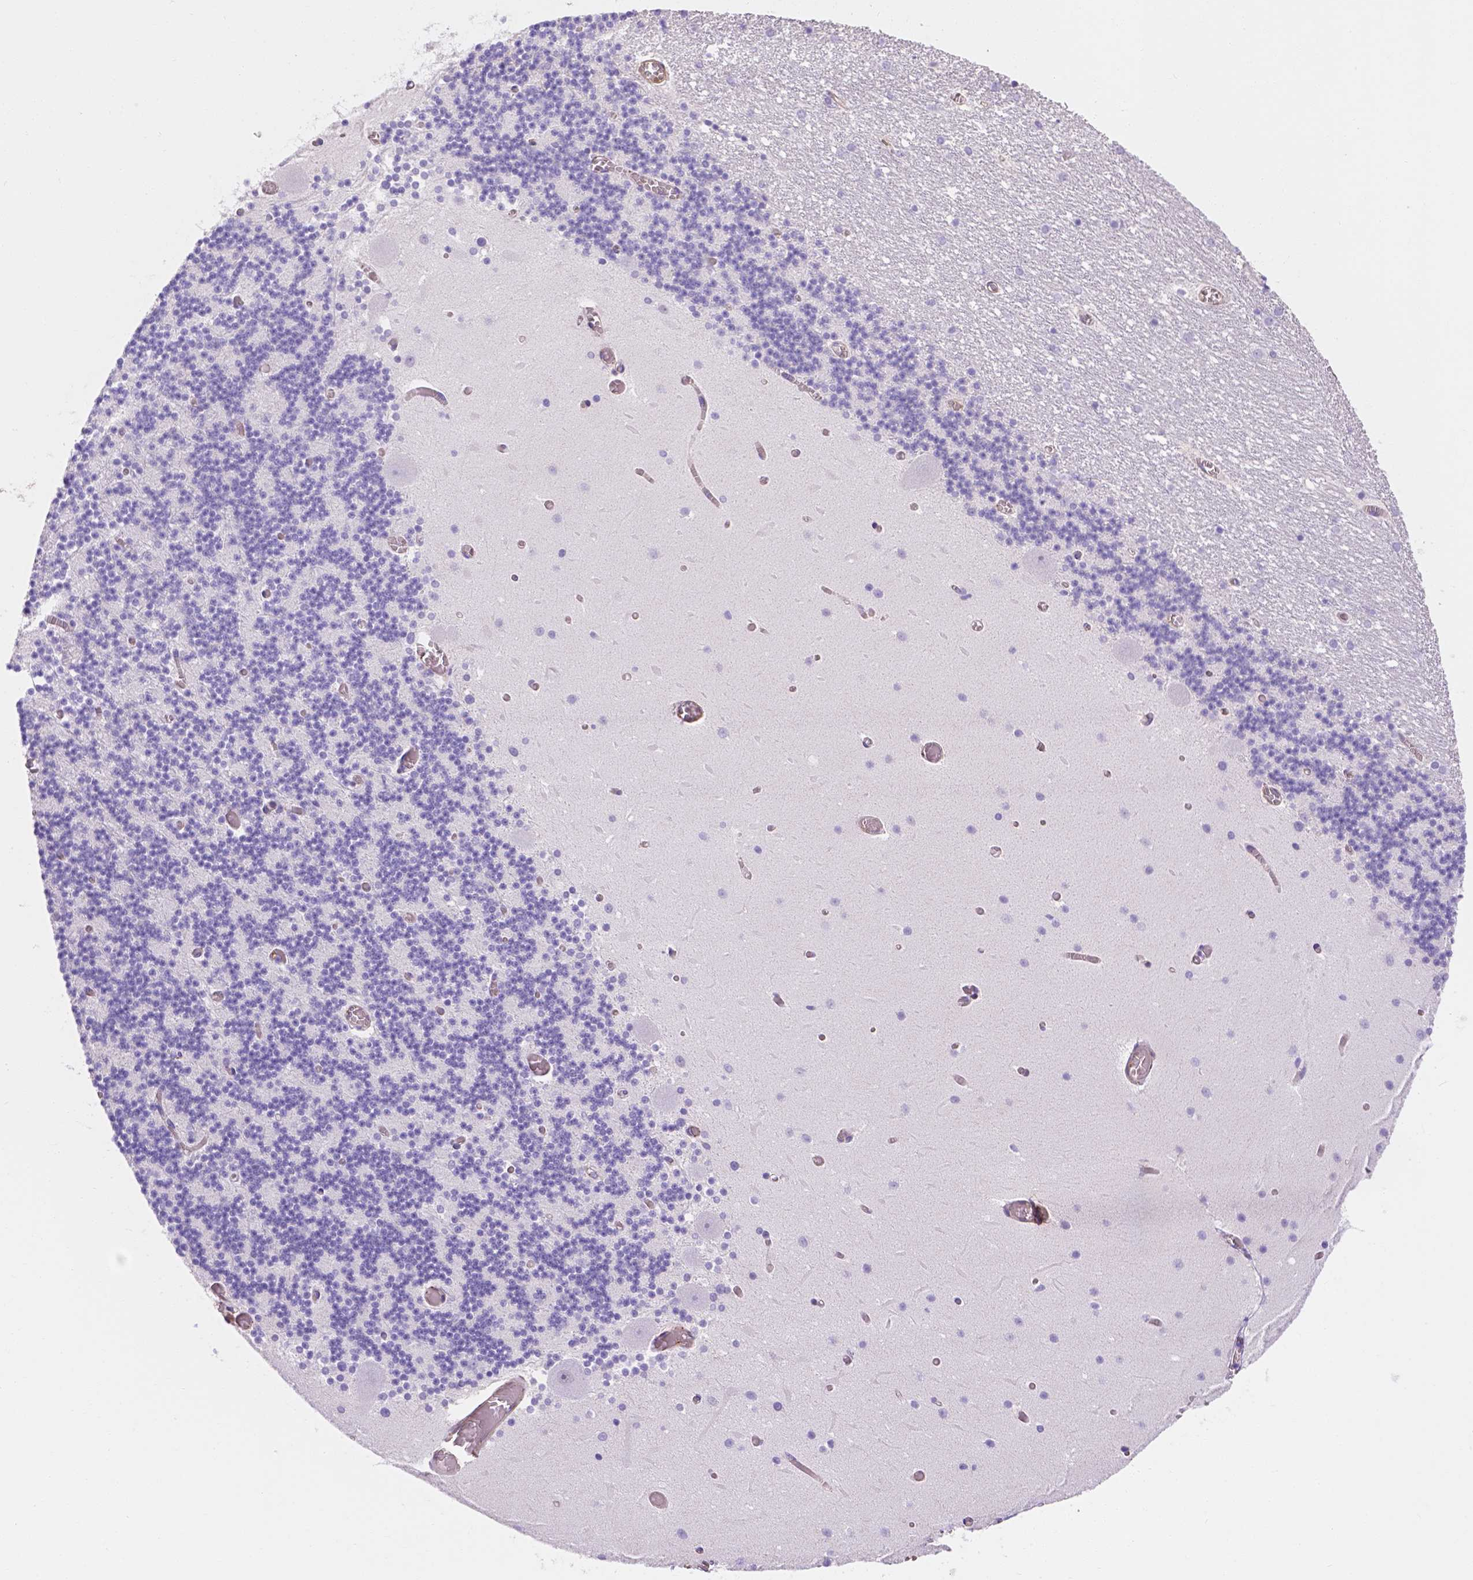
{"staining": {"intensity": "negative", "quantity": "none", "location": "none"}, "tissue": "cerebellum", "cell_type": "Cells in granular layer", "image_type": "normal", "snomed": [{"axis": "morphology", "description": "Normal tissue, NOS"}, {"axis": "topography", "description": "Cerebellum"}], "caption": "DAB (3,3'-diaminobenzidine) immunohistochemical staining of benign human cerebellum exhibits no significant staining in cells in granular layer.", "gene": "SLC40A1", "patient": {"sex": "female", "age": 28}}